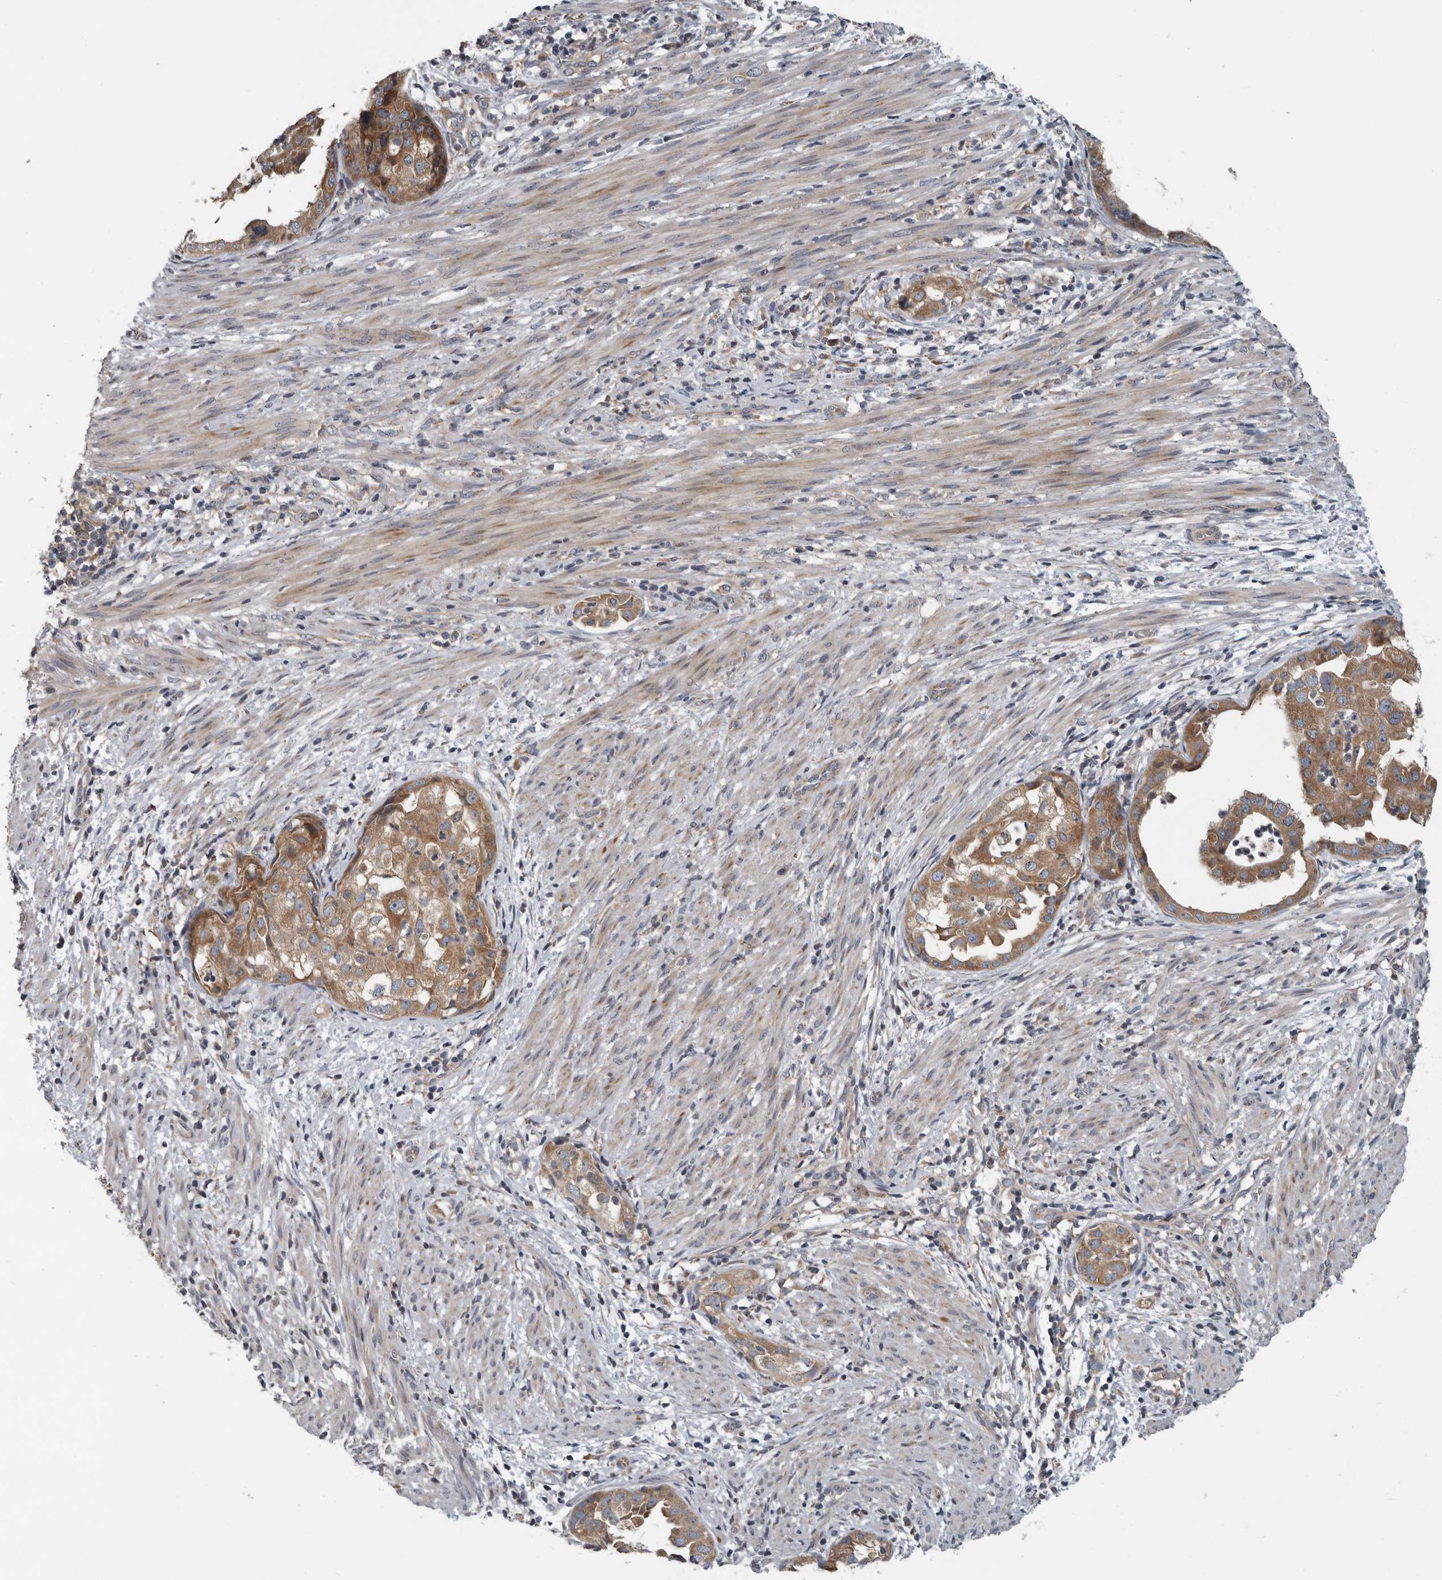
{"staining": {"intensity": "moderate", "quantity": ">75%", "location": "cytoplasmic/membranous"}, "tissue": "endometrial cancer", "cell_type": "Tumor cells", "image_type": "cancer", "snomed": [{"axis": "morphology", "description": "Adenocarcinoma, NOS"}, {"axis": "topography", "description": "Endometrium"}], "caption": "Immunohistochemistry (IHC) of human endometrial adenocarcinoma shows medium levels of moderate cytoplasmic/membranous positivity in about >75% of tumor cells.", "gene": "TMEM199", "patient": {"sex": "female", "age": 85}}